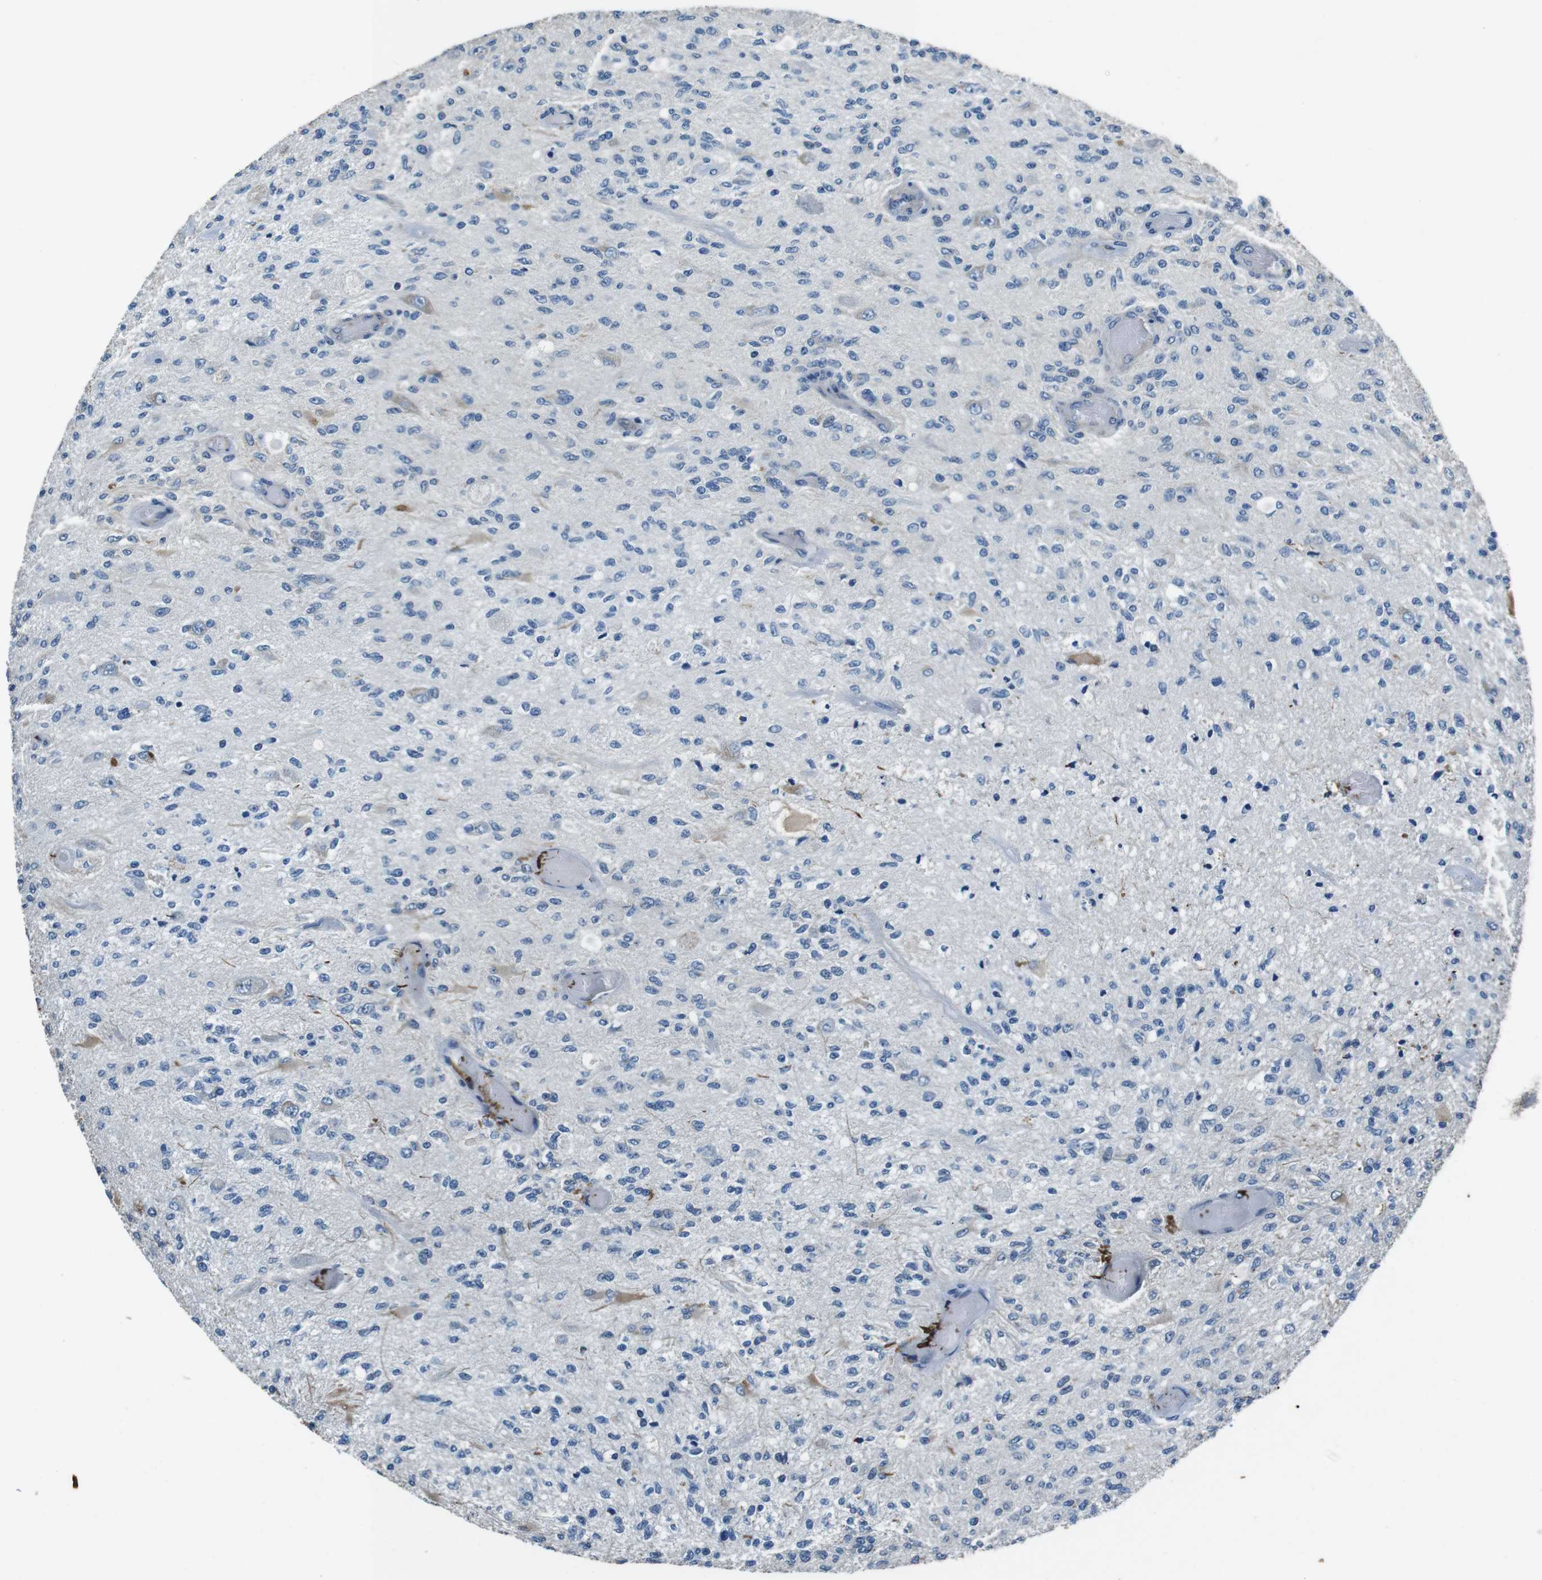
{"staining": {"intensity": "negative", "quantity": "none", "location": "none"}, "tissue": "glioma", "cell_type": "Tumor cells", "image_type": "cancer", "snomed": [{"axis": "morphology", "description": "Normal tissue, NOS"}, {"axis": "morphology", "description": "Glioma, malignant, High grade"}, {"axis": "topography", "description": "Cerebral cortex"}], "caption": "A micrograph of glioma stained for a protein demonstrates no brown staining in tumor cells.", "gene": "LRRC49", "patient": {"sex": "male", "age": 77}}